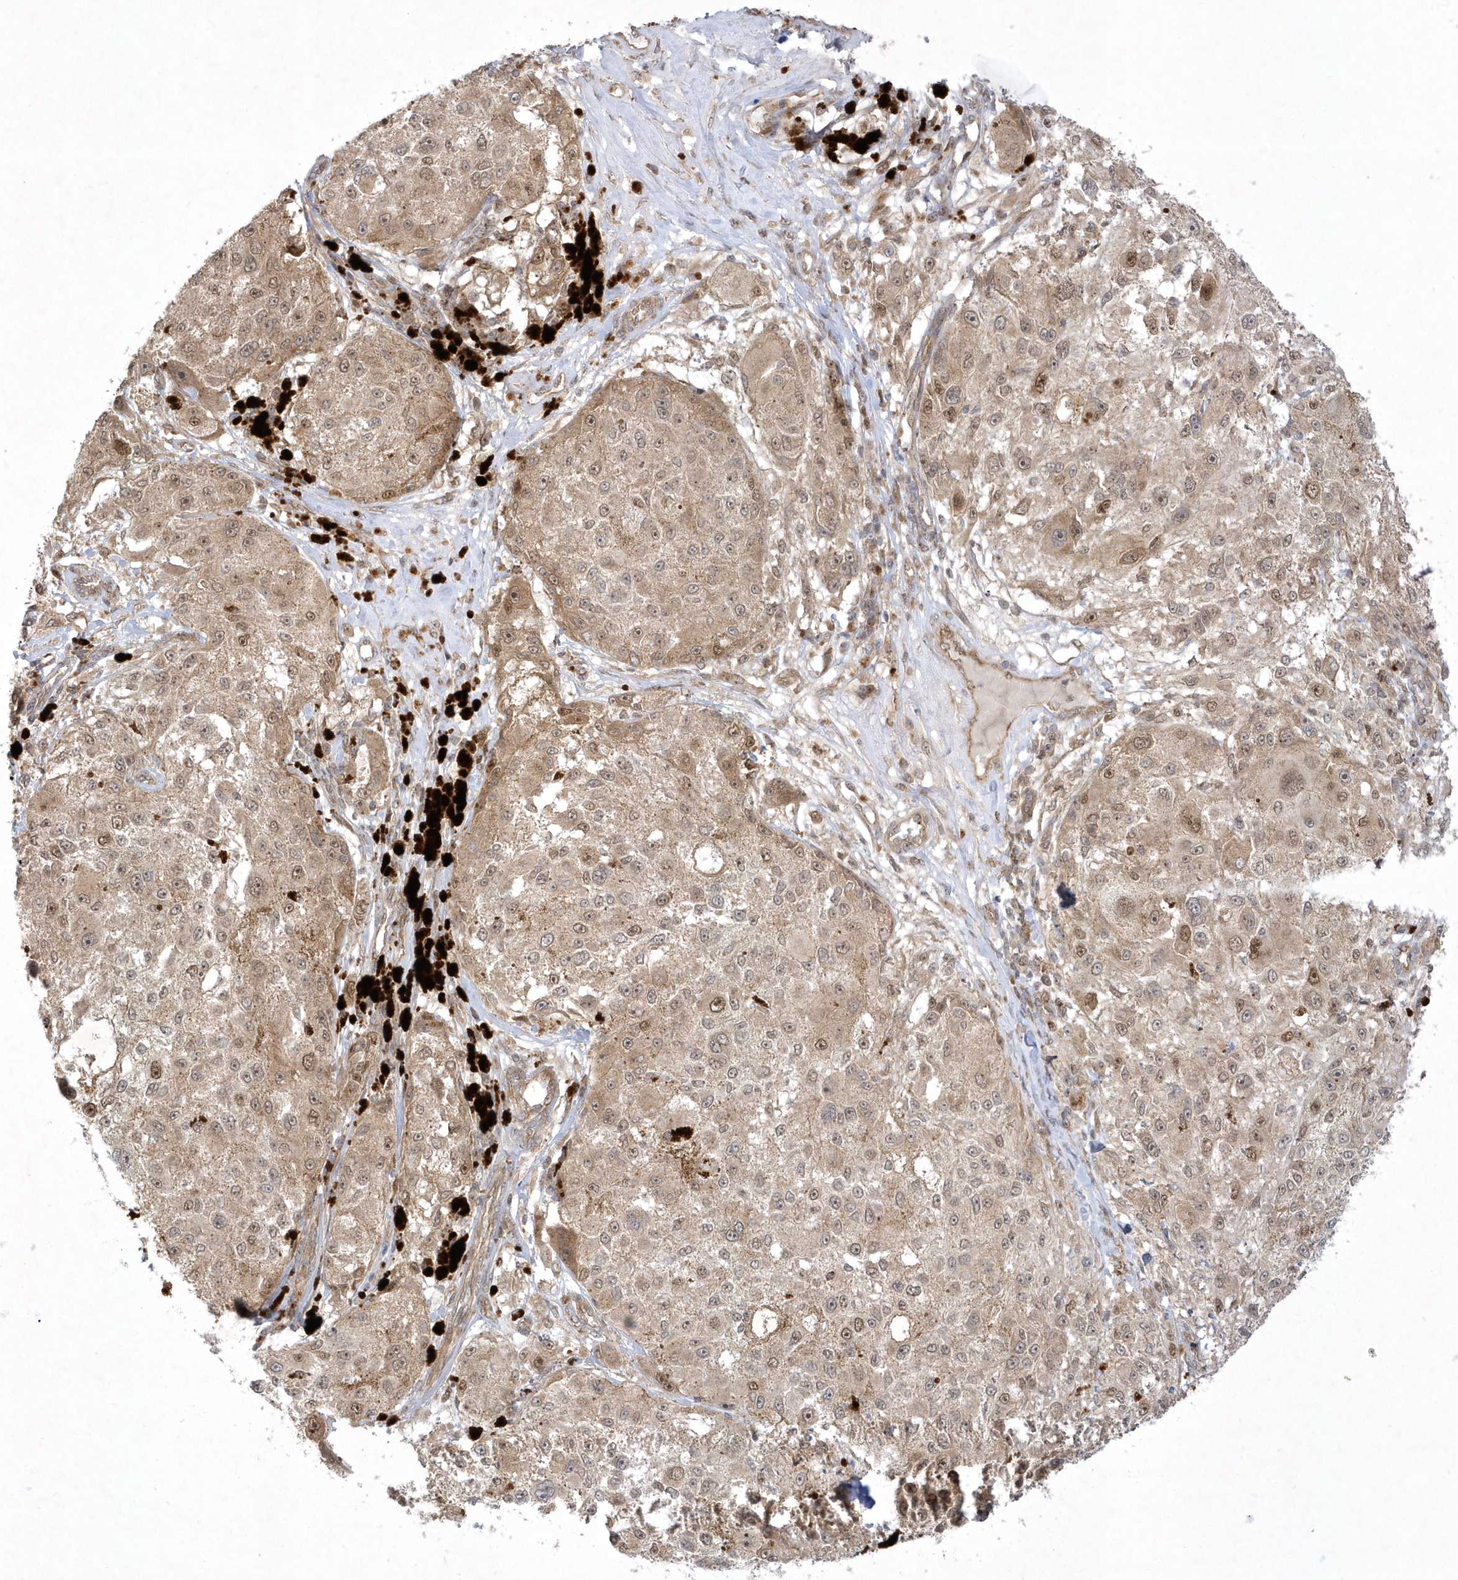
{"staining": {"intensity": "moderate", "quantity": ">75%", "location": "cytoplasmic/membranous,nuclear"}, "tissue": "melanoma", "cell_type": "Tumor cells", "image_type": "cancer", "snomed": [{"axis": "morphology", "description": "Necrosis, NOS"}, {"axis": "morphology", "description": "Malignant melanoma, NOS"}, {"axis": "topography", "description": "Skin"}], "caption": "Brown immunohistochemical staining in malignant melanoma shows moderate cytoplasmic/membranous and nuclear positivity in approximately >75% of tumor cells. The staining is performed using DAB brown chromogen to label protein expression. The nuclei are counter-stained blue using hematoxylin.", "gene": "NAF1", "patient": {"sex": "female", "age": 87}}